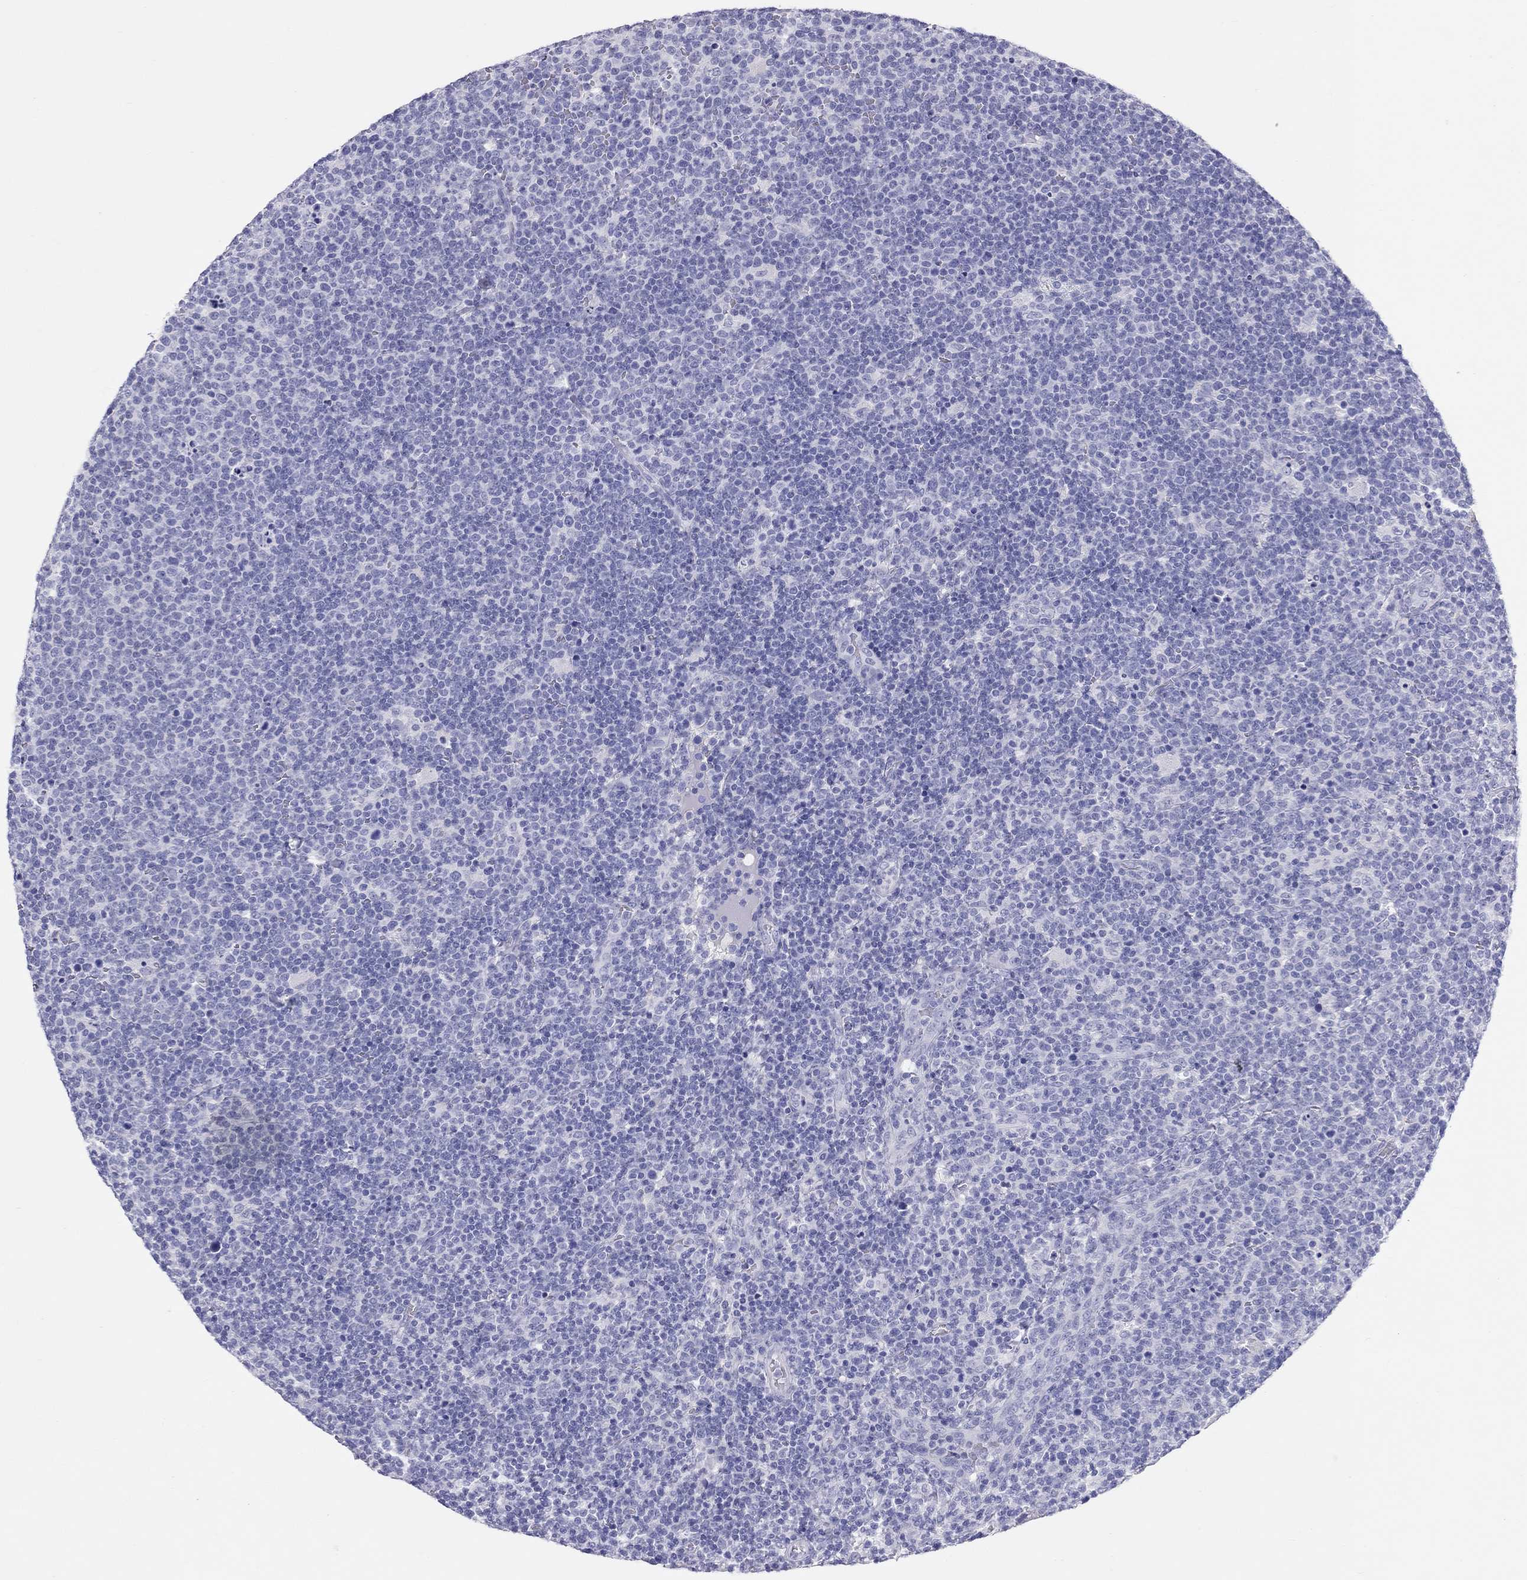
{"staining": {"intensity": "negative", "quantity": "none", "location": "none"}, "tissue": "lymphoma", "cell_type": "Tumor cells", "image_type": "cancer", "snomed": [{"axis": "morphology", "description": "Malignant lymphoma, non-Hodgkin's type, High grade"}, {"axis": "topography", "description": "Lymph node"}], "caption": "This histopathology image is of lymphoma stained with IHC to label a protein in brown with the nuclei are counter-stained blue. There is no expression in tumor cells.", "gene": "PSMB11", "patient": {"sex": "male", "age": 61}}